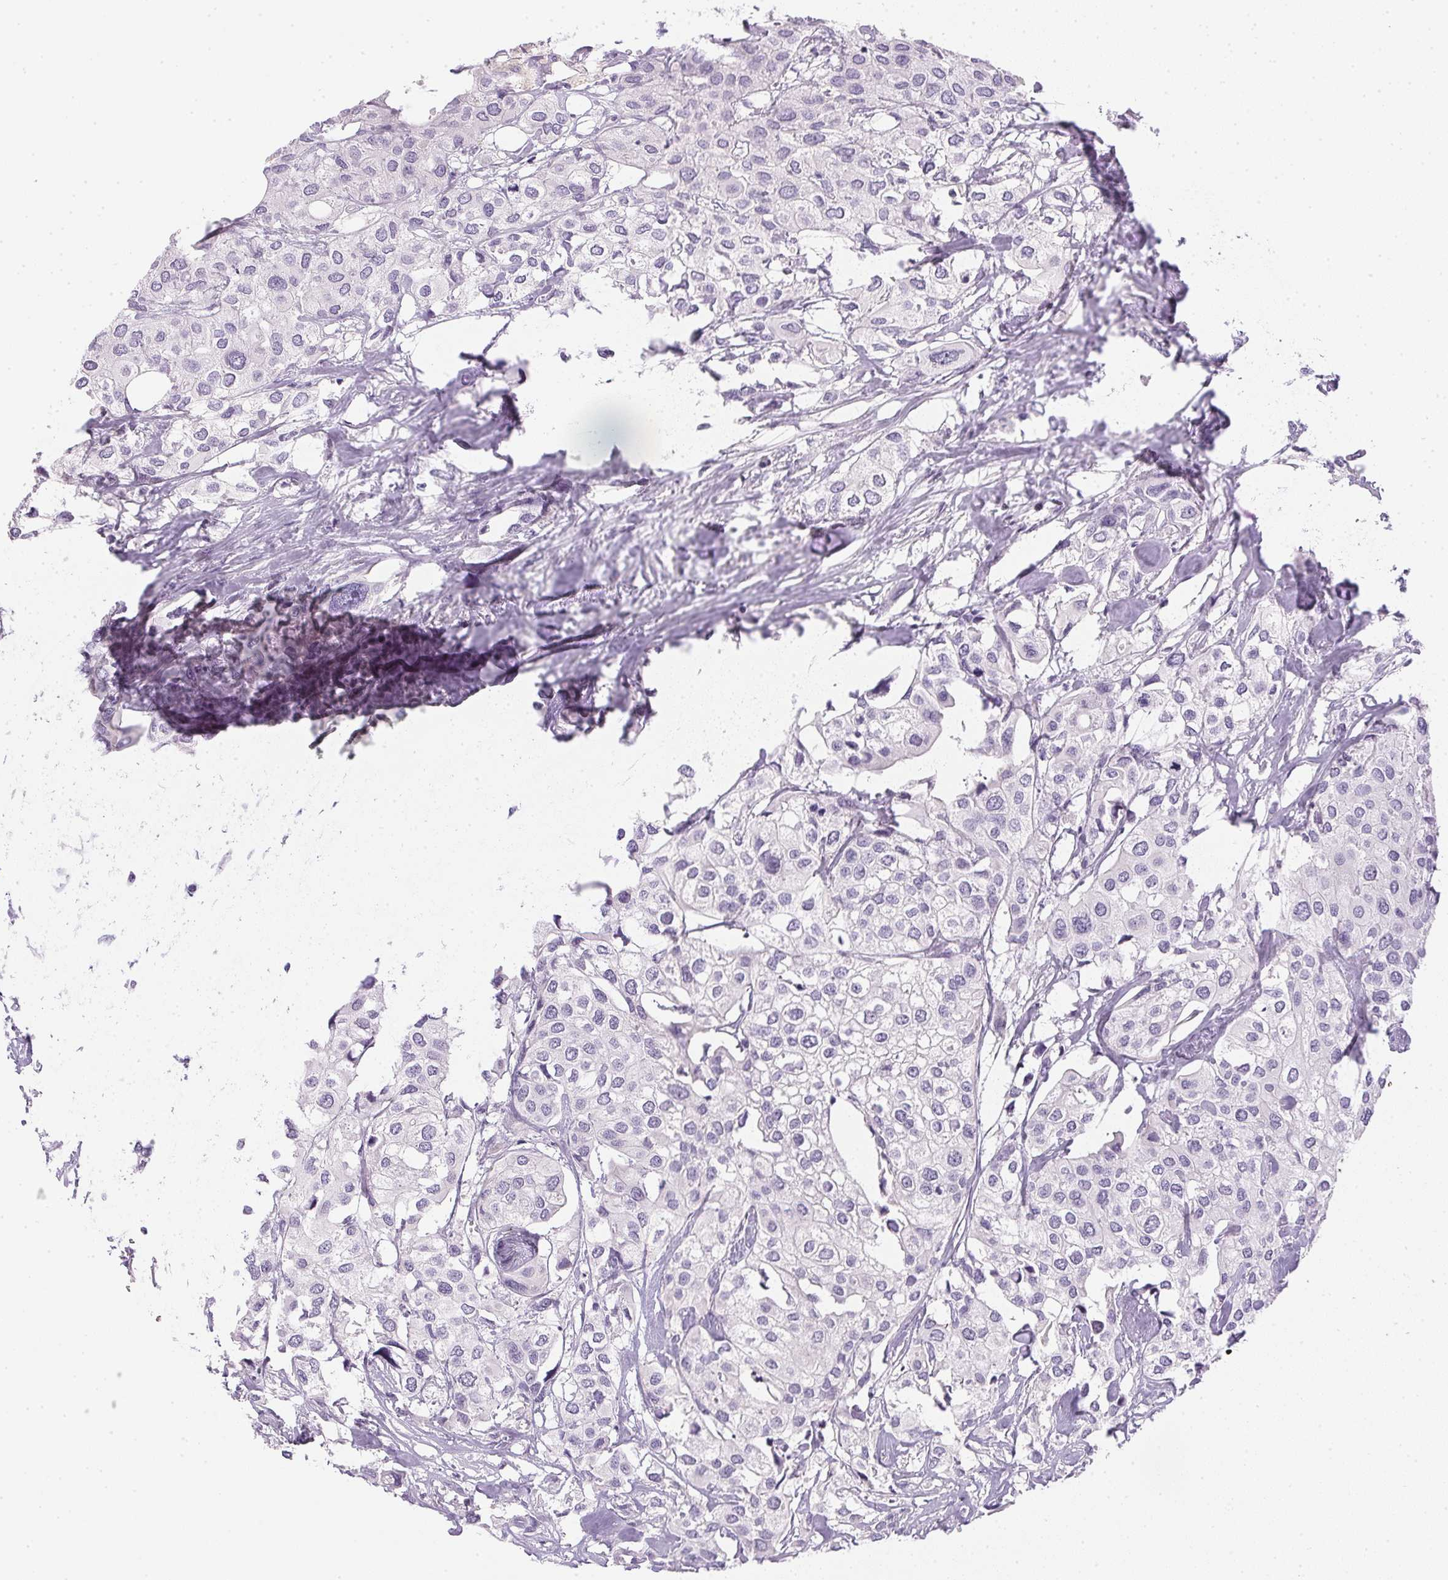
{"staining": {"intensity": "negative", "quantity": "none", "location": "none"}, "tissue": "urothelial cancer", "cell_type": "Tumor cells", "image_type": "cancer", "snomed": [{"axis": "morphology", "description": "Urothelial carcinoma, High grade"}, {"axis": "topography", "description": "Urinary bladder"}], "caption": "High power microscopy photomicrograph of an immunohistochemistry (IHC) image of urothelial cancer, revealing no significant positivity in tumor cells.", "gene": "PPY", "patient": {"sex": "male", "age": 64}}